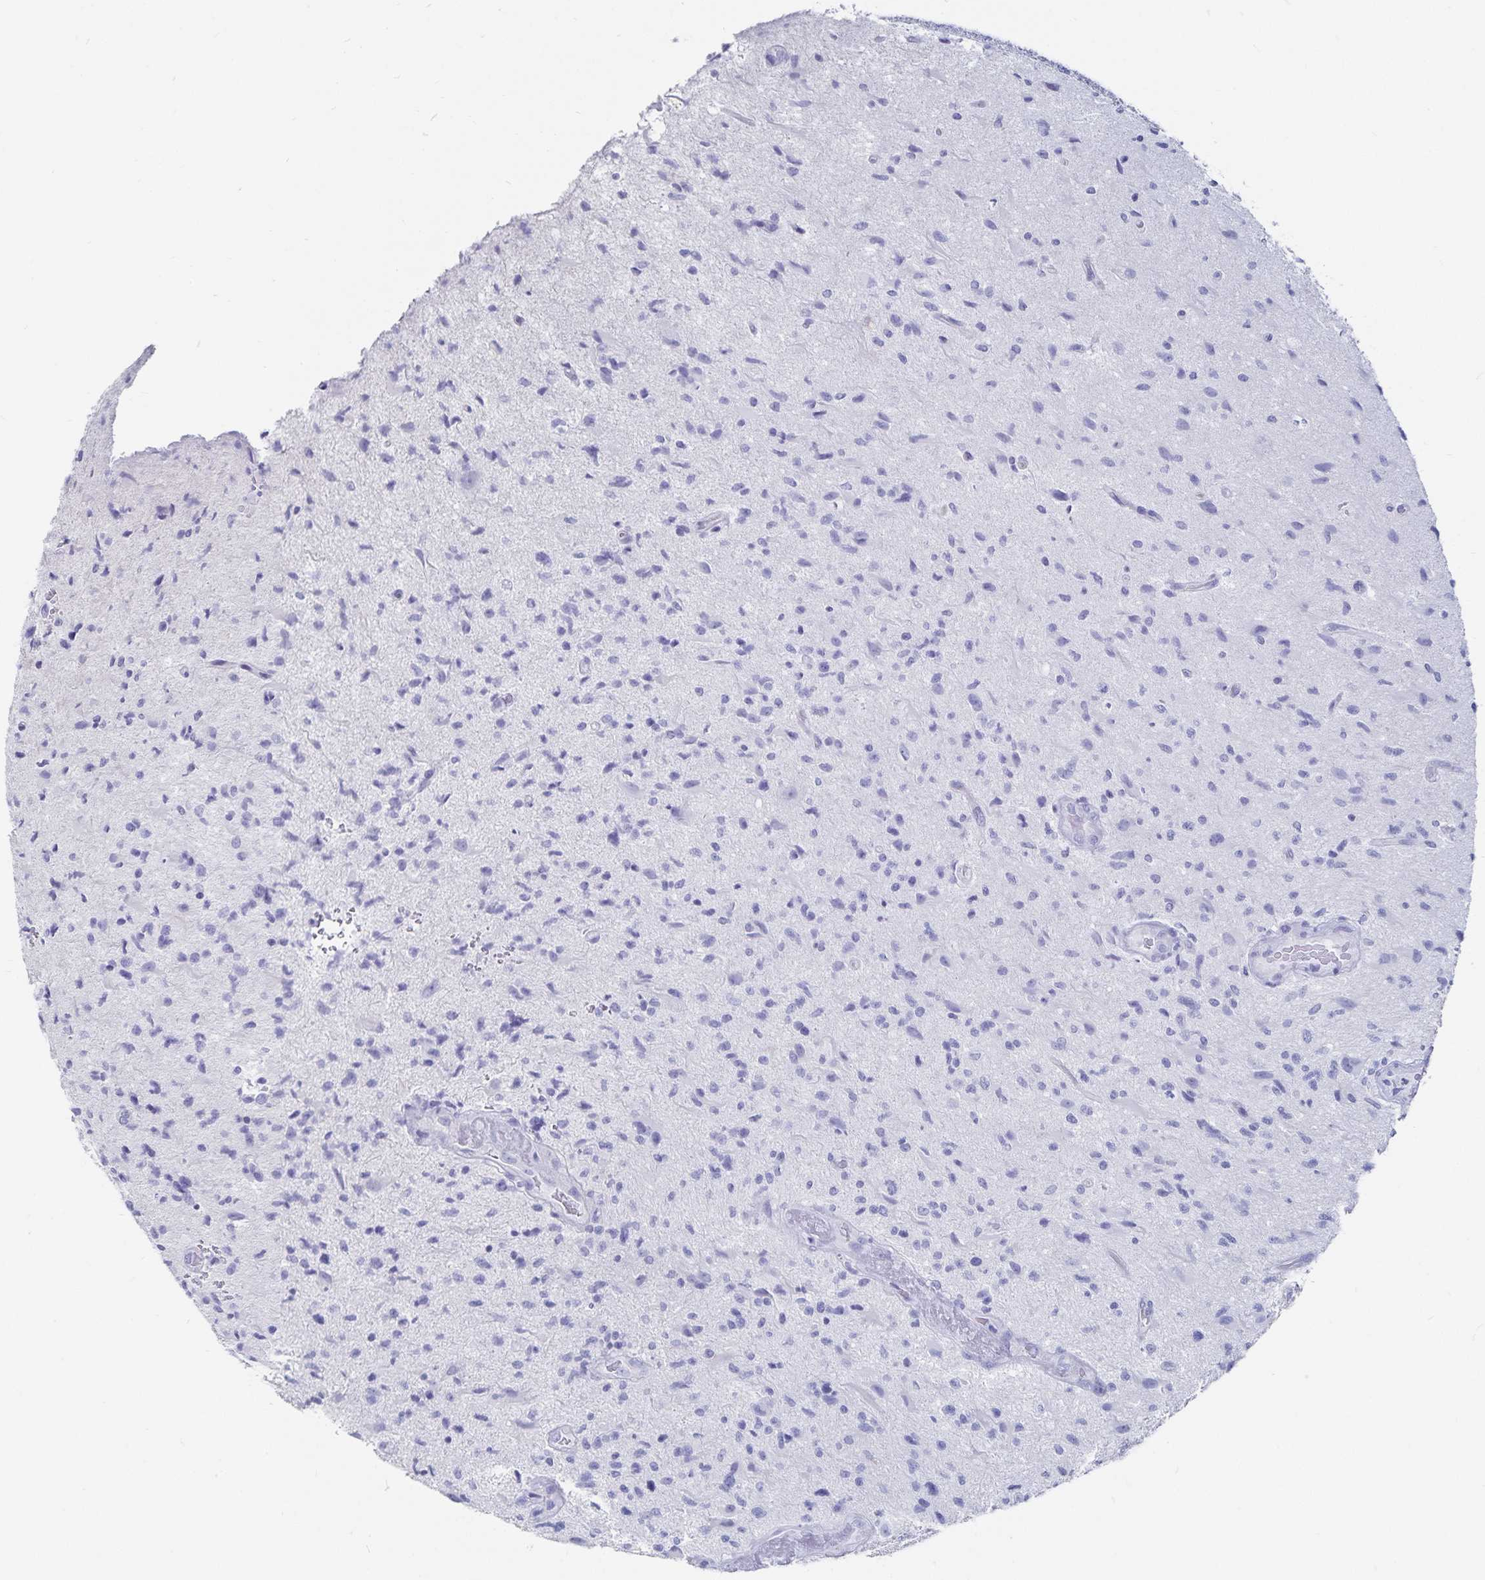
{"staining": {"intensity": "negative", "quantity": "none", "location": "none"}, "tissue": "glioma", "cell_type": "Tumor cells", "image_type": "cancer", "snomed": [{"axis": "morphology", "description": "Glioma, malignant, High grade"}, {"axis": "topography", "description": "Brain"}], "caption": "There is no significant staining in tumor cells of malignant high-grade glioma. The staining is performed using DAB brown chromogen with nuclei counter-stained in using hematoxylin.", "gene": "TNIP1", "patient": {"sex": "male", "age": 67}}